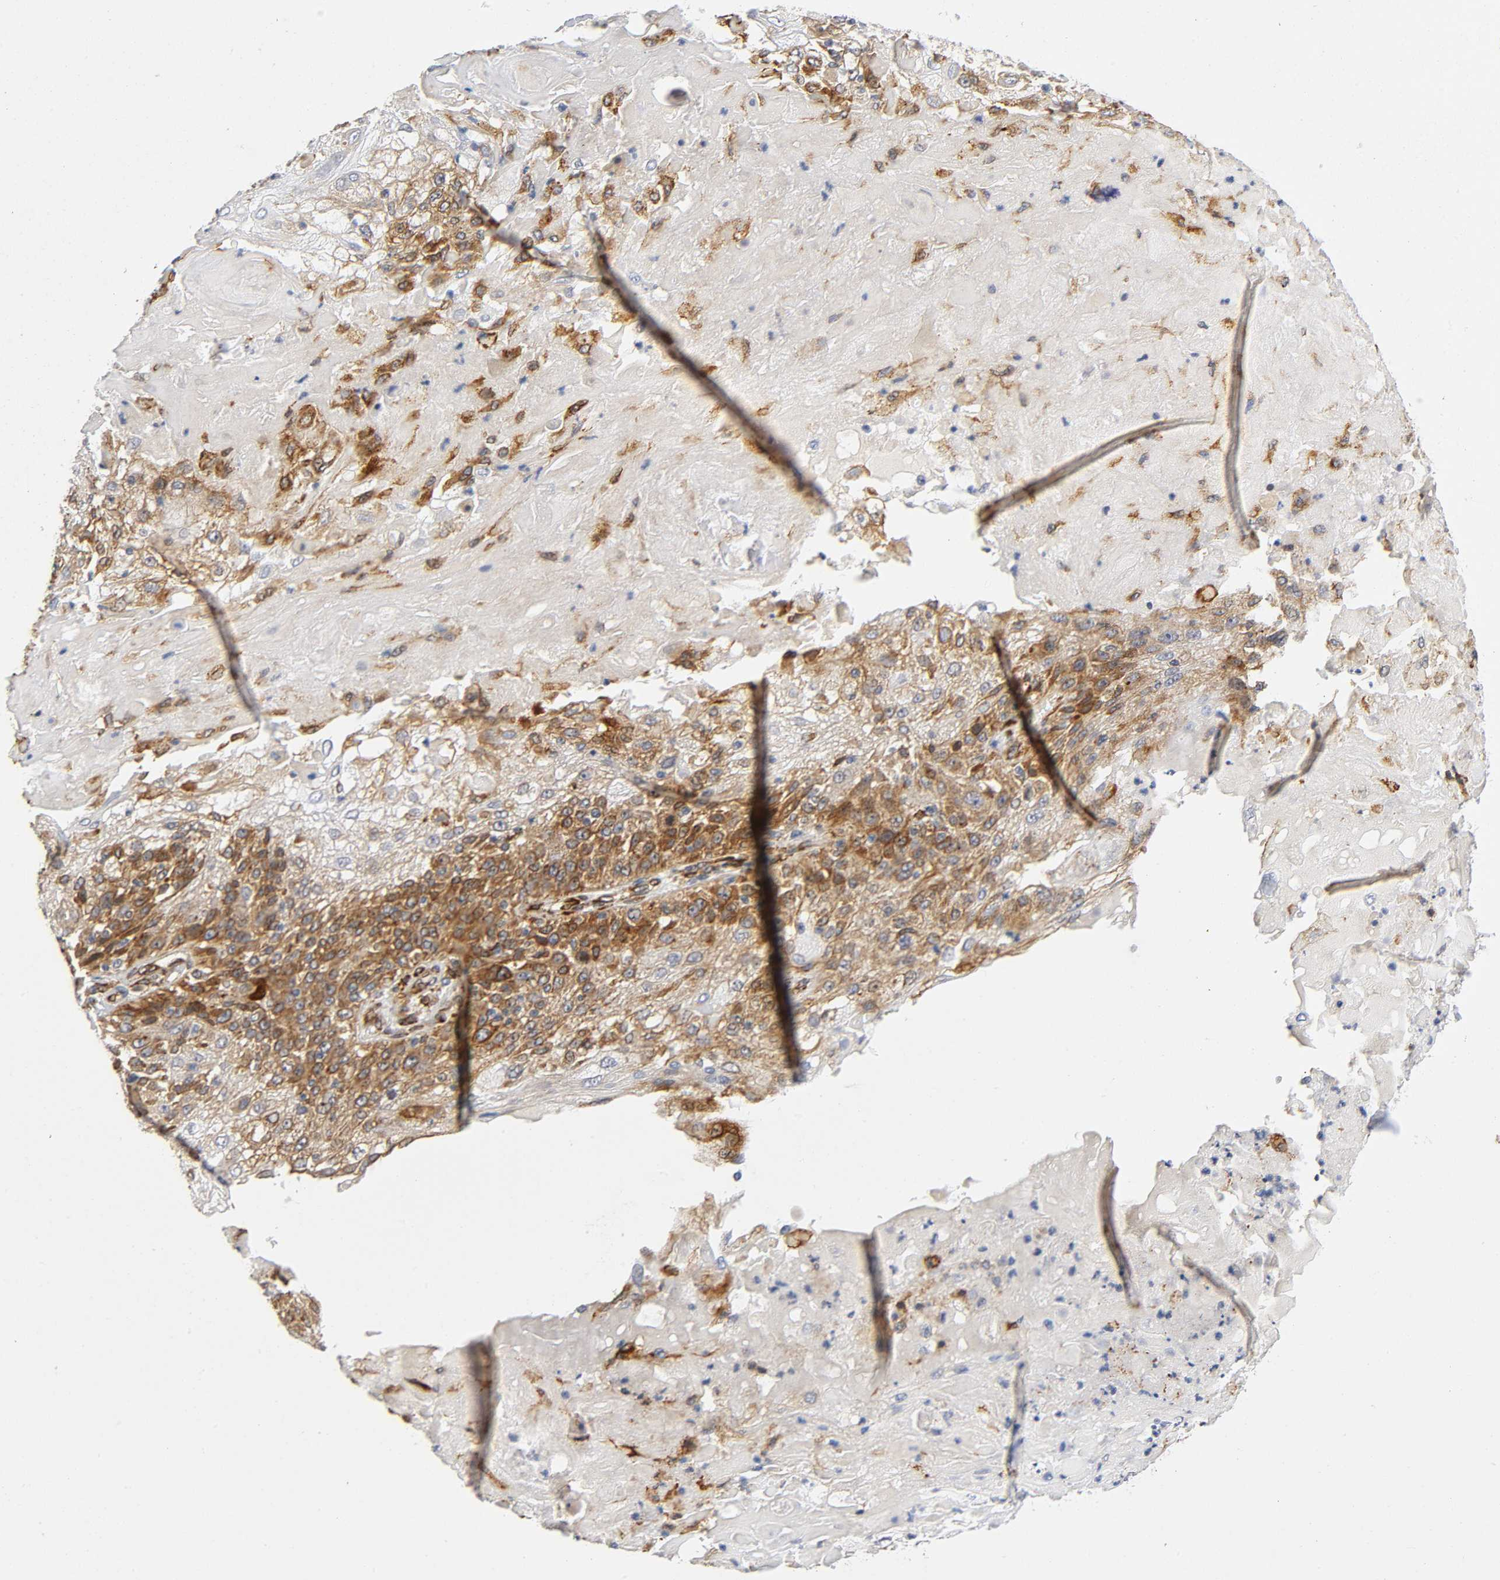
{"staining": {"intensity": "moderate", "quantity": "25%-75%", "location": "cytoplasmic/membranous"}, "tissue": "skin cancer", "cell_type": "Tumor cells", "image_type": "cancer", "snomed": [{"axis": "morphology", "description": "Normal tissue, NOS"}, {"axis": "morphology", "description": "Squamous cell carcinoma, NOS"}, {"axis": "topography", "description": "Skin"}], "caption": "Immunohistochemistry staining of skin cancer (squamous cell carcinoma), which exhibits medium levels of moderate cytoplasmic/membranous positivity in about 25%-75% of tumor cells indicating moderate cytoplasmic/membranous protein positivity. The staining was performed using DAB (brown) for protein detection and nuclei were counterstained in hematoxylin (blue).", "gene": "SOS2", "patient": {"sex": "female", "age": 83}}